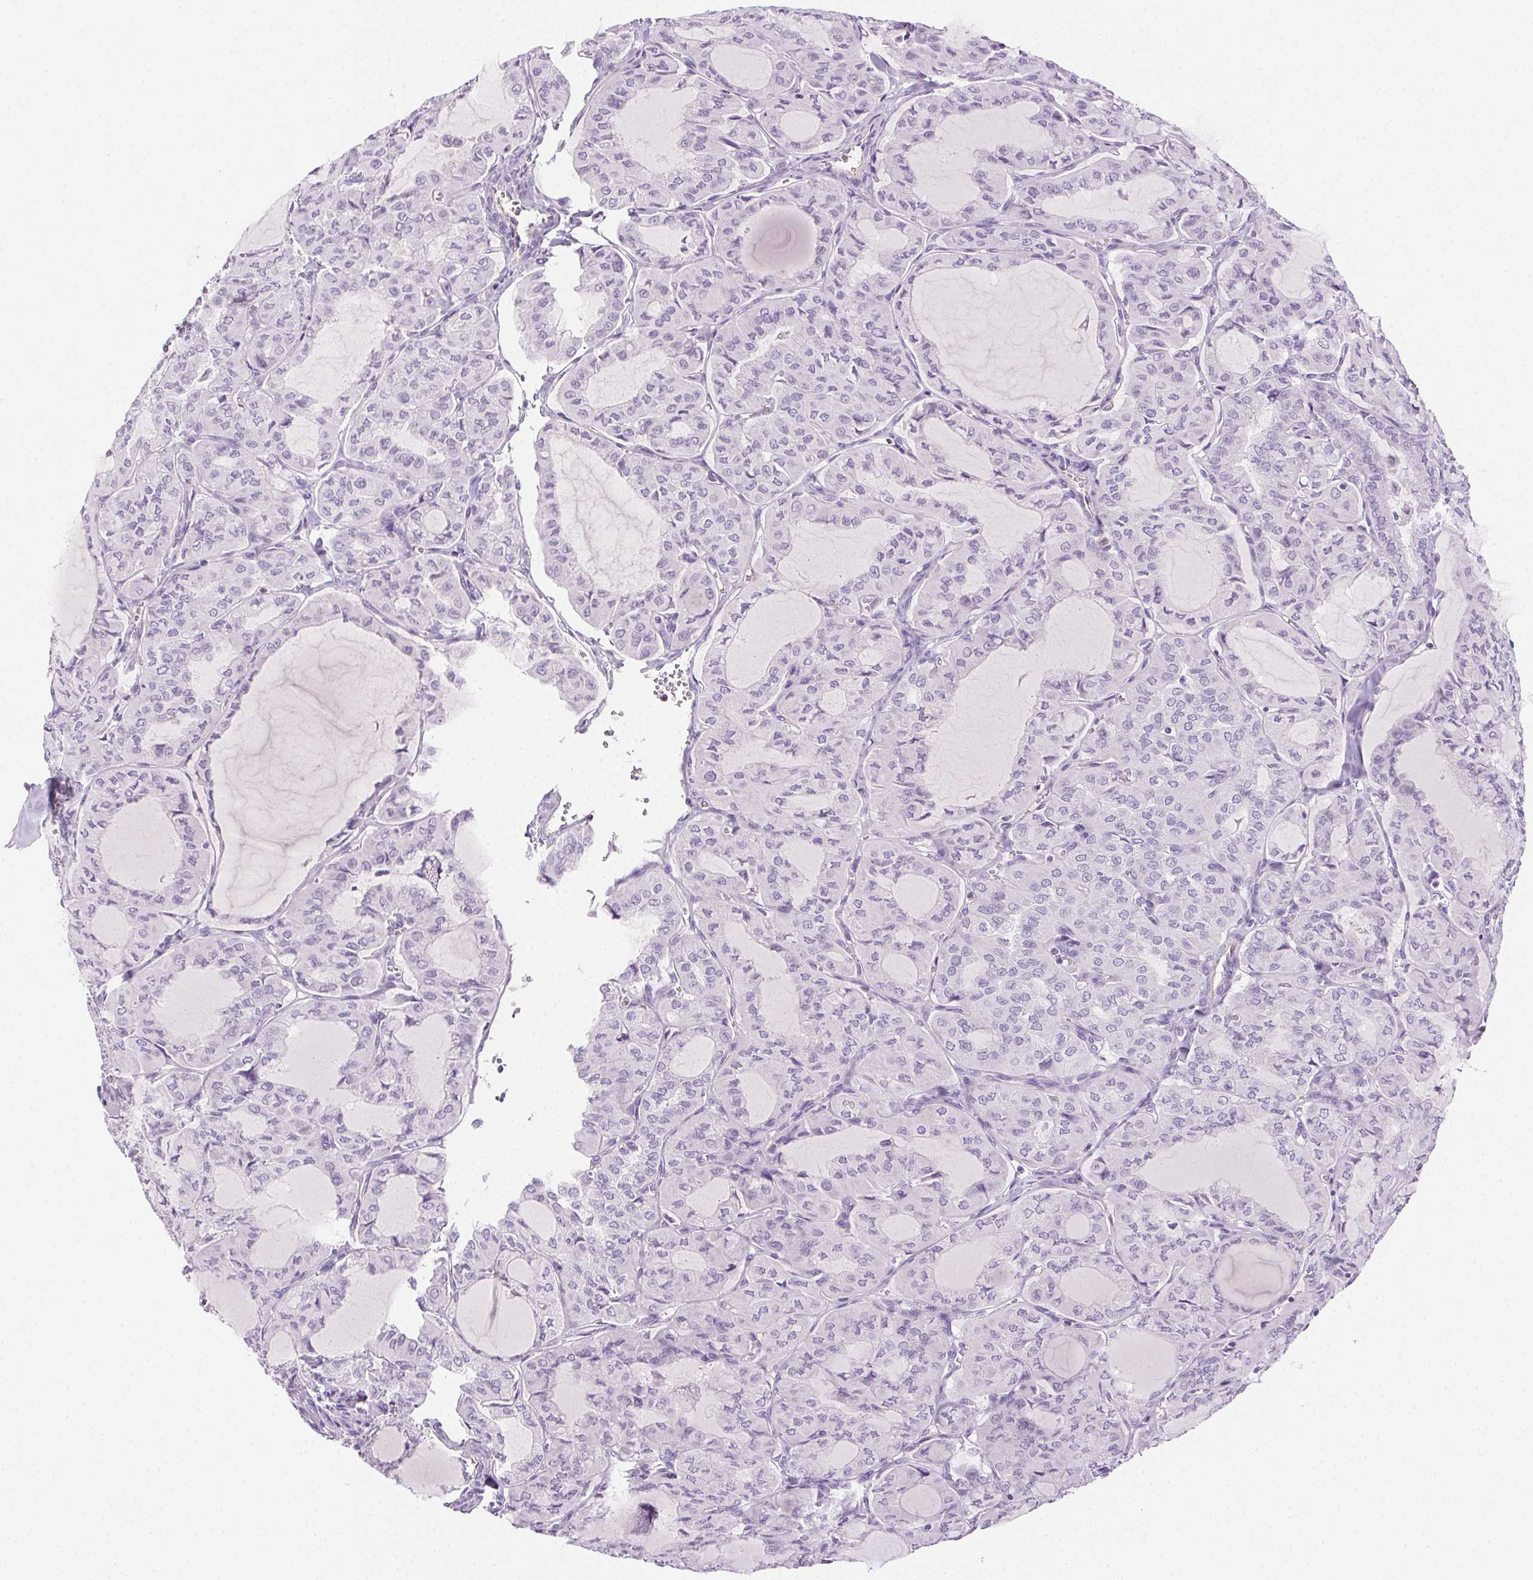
{"staining": {"intensity": "negative", "quantity": "none", "location": "none"}, "tissue": "thyroid cancer", "cell_type": "Tumor cells", "image_type": "cancer", "snomed": [{"axis": "morphology", "description": "Papillary adenocarcinoma, NOS"}, {"axis": "topography", "description": "Thyroid gland"}], "caption": "DAB immunohistochemical staining of papillary adenocarcinoma (thyroid) demonstrates no significant expression in tumor cells.", "gene": "TMEM45A", "patient": {"sex": "male", "age": 20}}